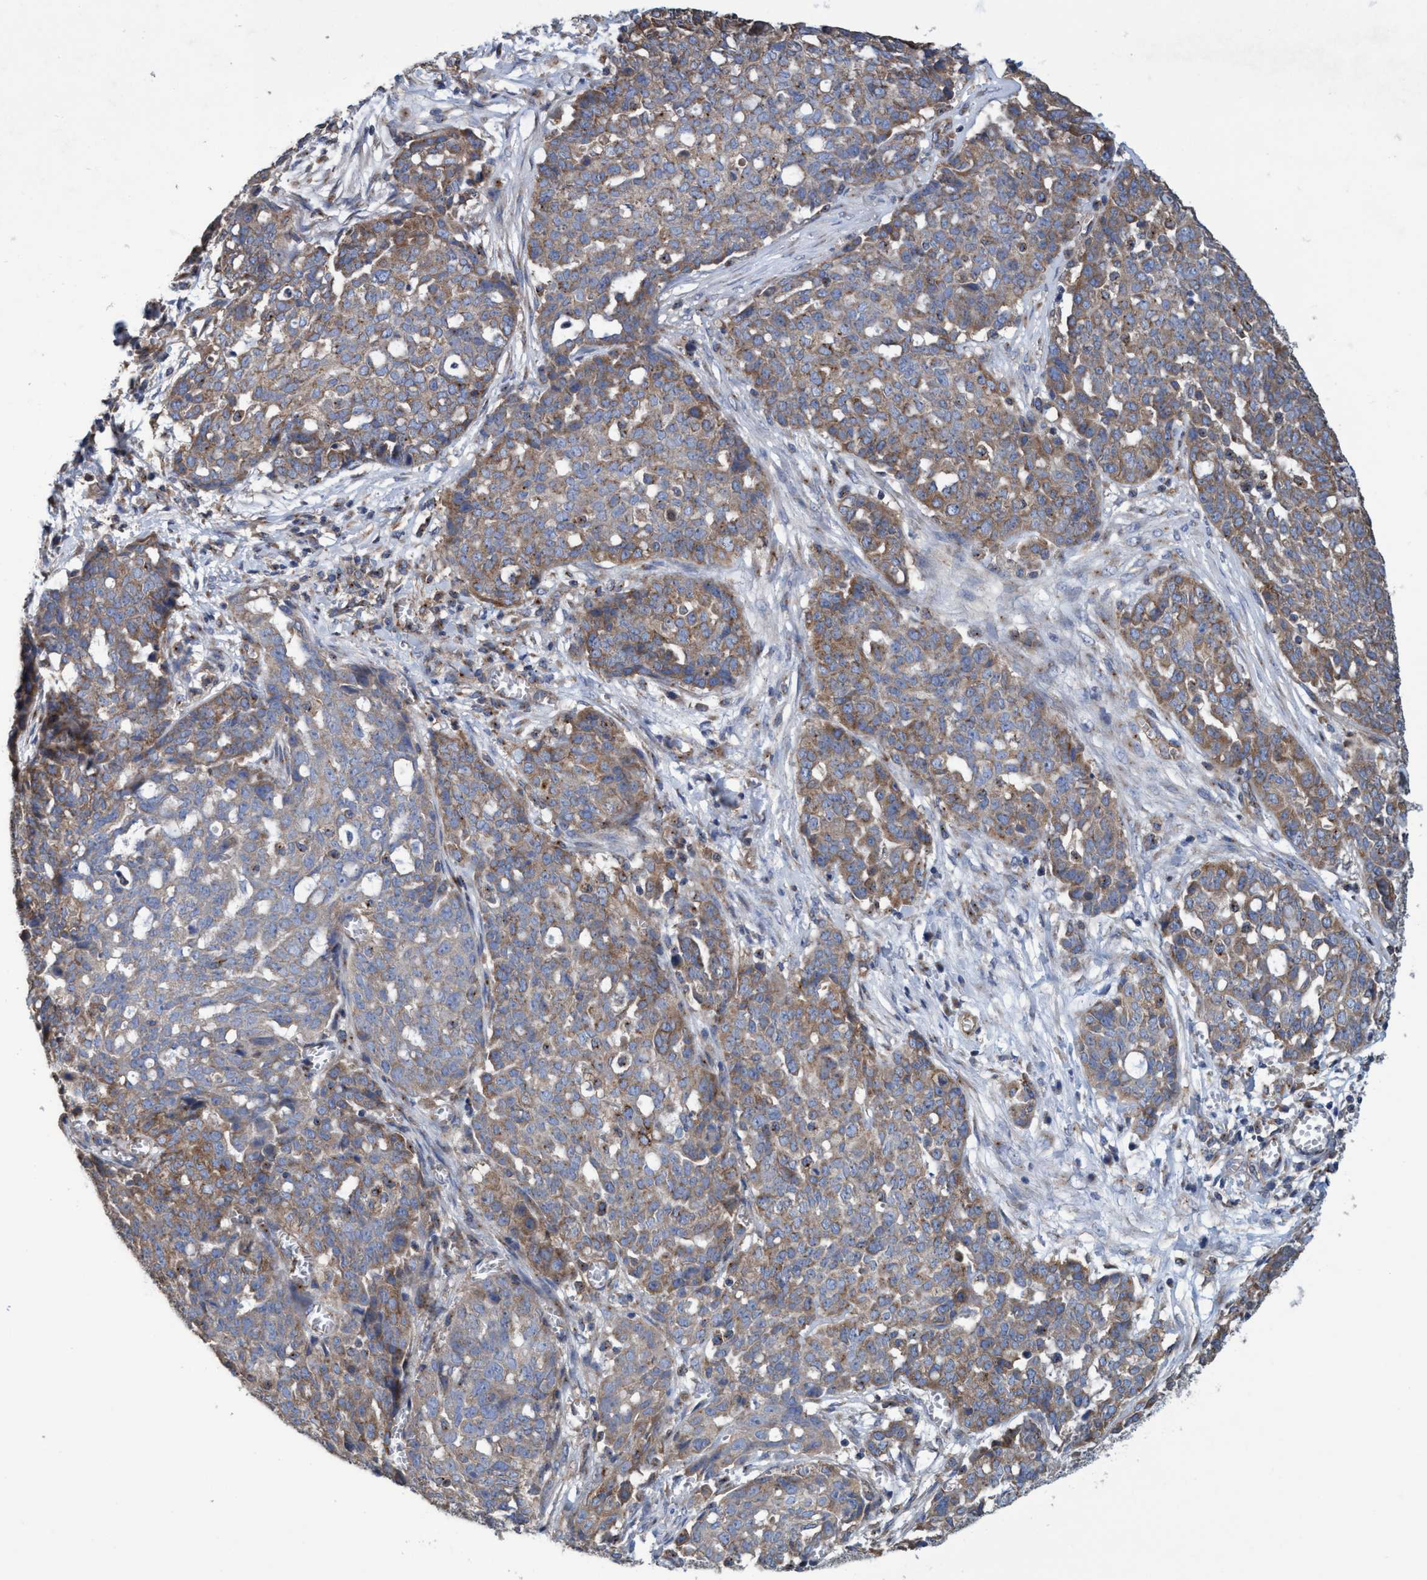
{"staining": {"intensity": "moderate", "quantity": ">75%", "location": "cytoplasmic/membranous"}, "tissue": "ovarian cancer", "cell_type": "Tumor cells", "image_type": "cancer", "snomed": [{"axis": "morphology", "description": "Cystadenocarcinoma, serous, NOS"}, {"axis": "topography", "description": "Soft tissue"}, {"axis": "topography", "description": "Ovary"}], "caption": "Ovarian cancer (serous cystadenocarcinoma) stained for a protein (brown) reveals moderate cytoplasmic/membranous positive positivity in approximately >75% of tumor cells.", "gene": "BICD2", "patient": {"sex": "female", "age": 57}}